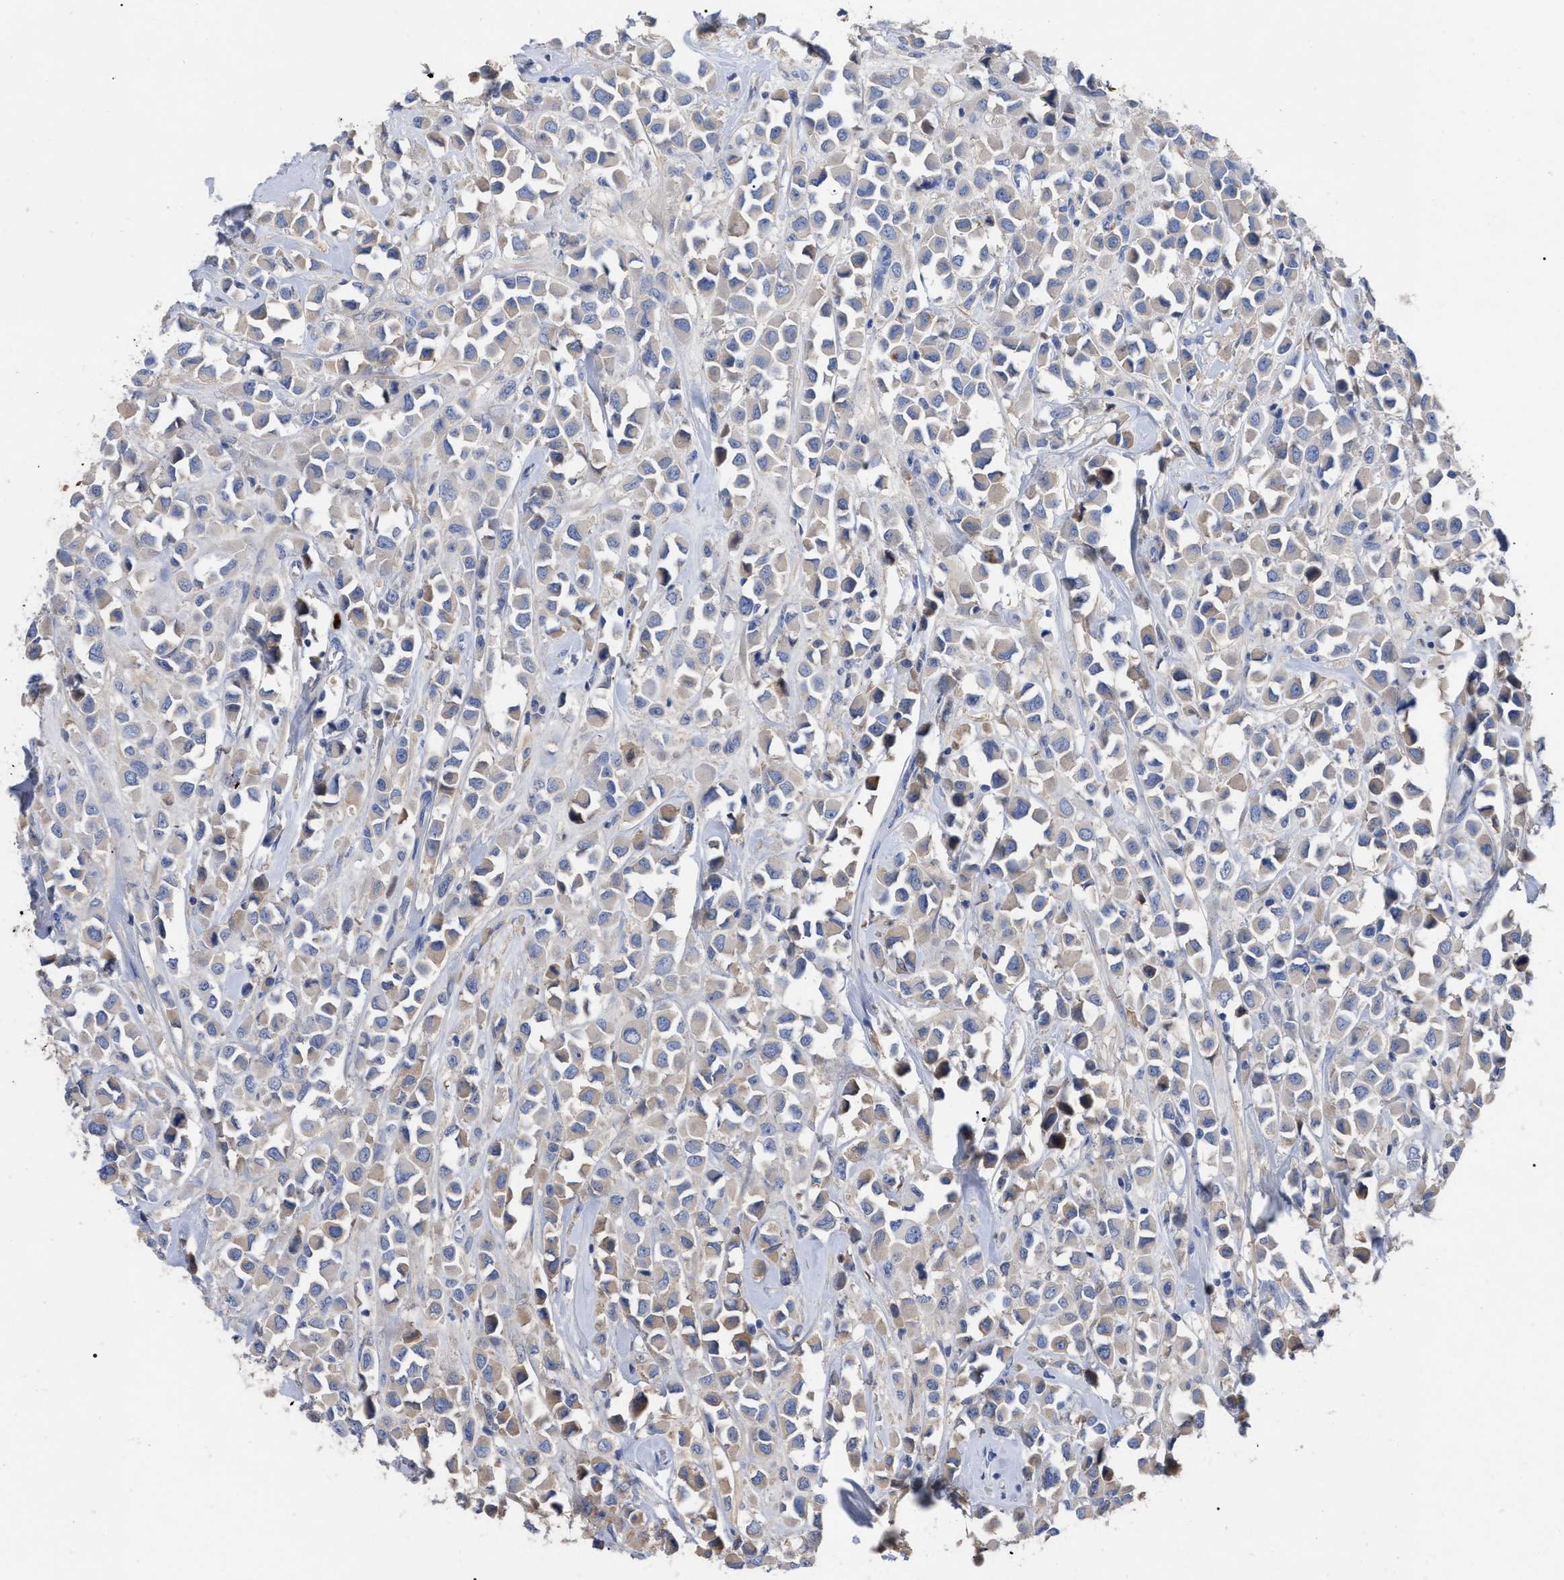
{"staining": {"intensity": "weak", "quantity": "<25%", "location": "cytoplasmic/membranous"}, "tissue": "breast cancer", "cell_type": "Tumor cells", "image_type": "cancer", "snomed": [{"axis": "morphology", "description": "Duct carcinoma"}, {"axis": "topography", "description": "Breast"}], "caption": "Immunohistochemistry histopathology image of human intraductal carcinoma (breast) stained for a protein (brown), which displays no expression in tumor cells.", "gene": "IGHV5-51", "patient": {"sex": "female", "age": 61}}